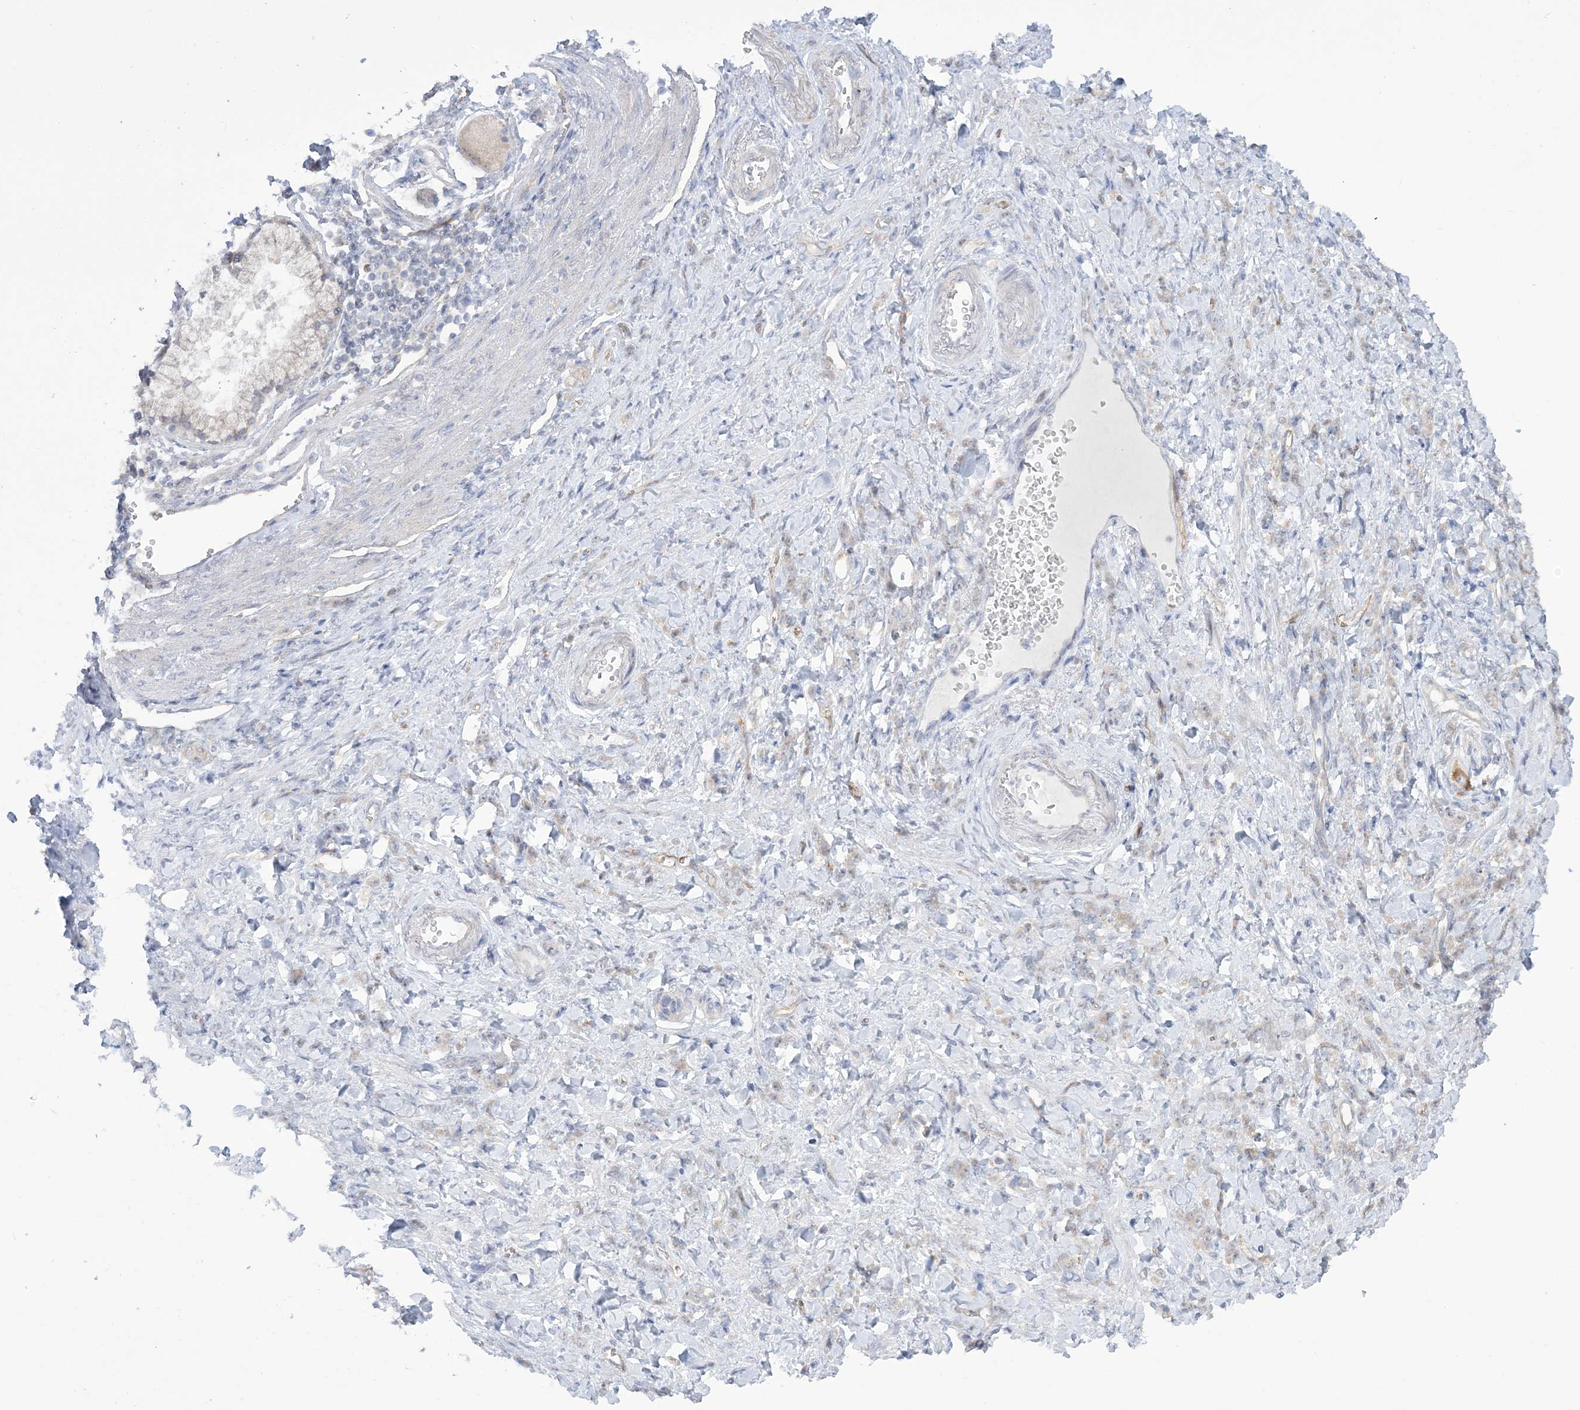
{"staining": {"intensity": "negative", "quantity": "none", "location": "none"}, "tissue": "stomach cancer", "cell_type": "Tumor cells", "image_type": "cancer", "snomed": [{"axis": "morphology", "description": "Normal tissue, NOS"}, {"axis": "morphology", "description": "Adenocarcinoma, NOS"}, {"axis": "topography", "description": "Stomach"}], "caption": "This is a micrograph of immunohistochemistry (IHC) staining of stomach cancer (adenocarcinoma), which shows no positivity in tumor cells.", "gene": "FARSB", "patient": {"sex": "male", "age": 82}}